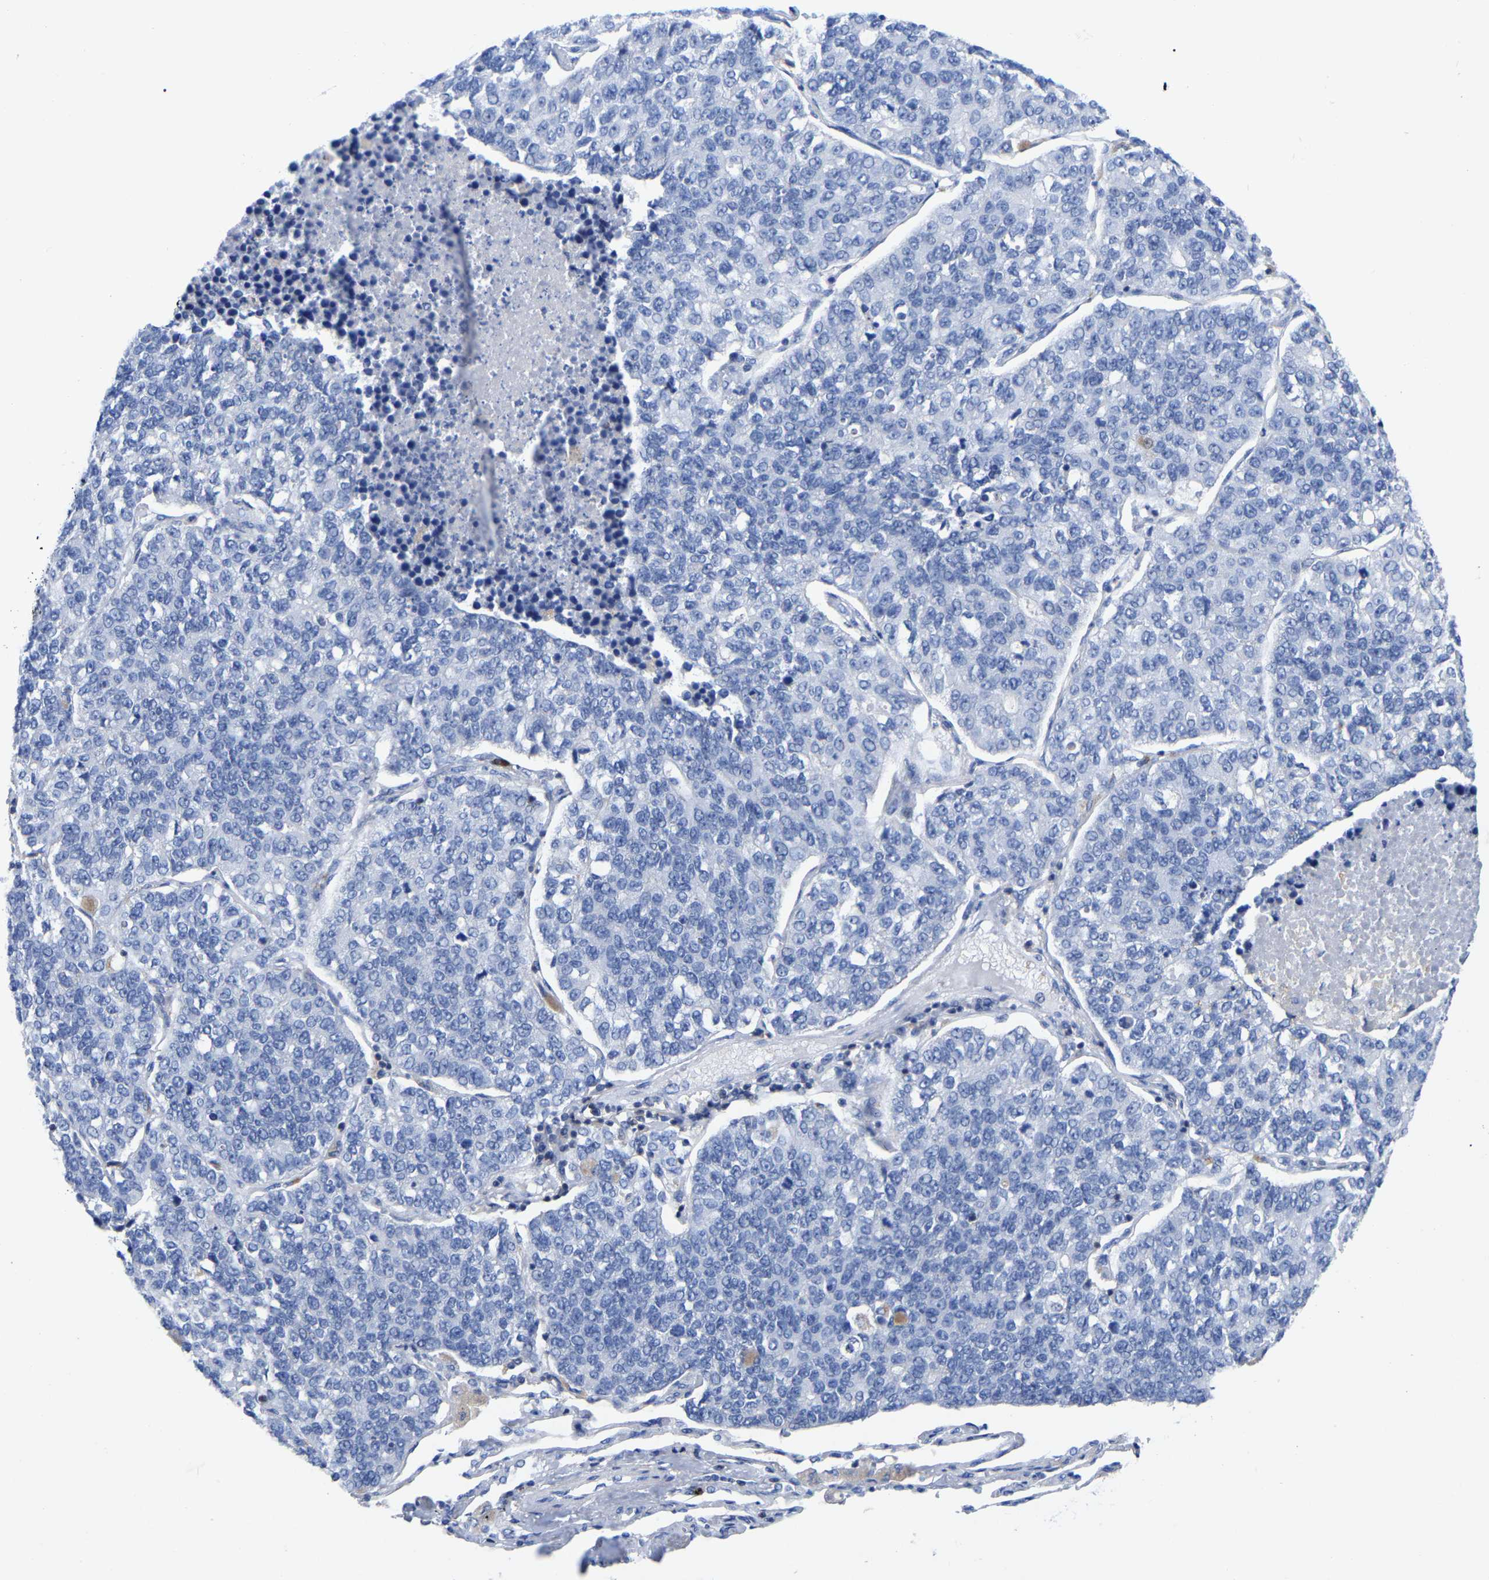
{"staining": {"intensity": "negative", "quantity": "none", "location": "none"}, "tissue": "lung cancer", "cell_type": "Tumor cells", "image_type": "cancer", "snomed": [{"axis": "morphology", "description": "Adenocarcinoma, NOS"}, {"axis": "topography", "description": "Lung"}], "caption": "The IHC photomicrograph has no significant positivity in tumor cells of lung adenocarcinoma tissue. Nuclei are stained in blue.", "gene": "PTPN7", "patient": {"sex": "male", "age": 49}}